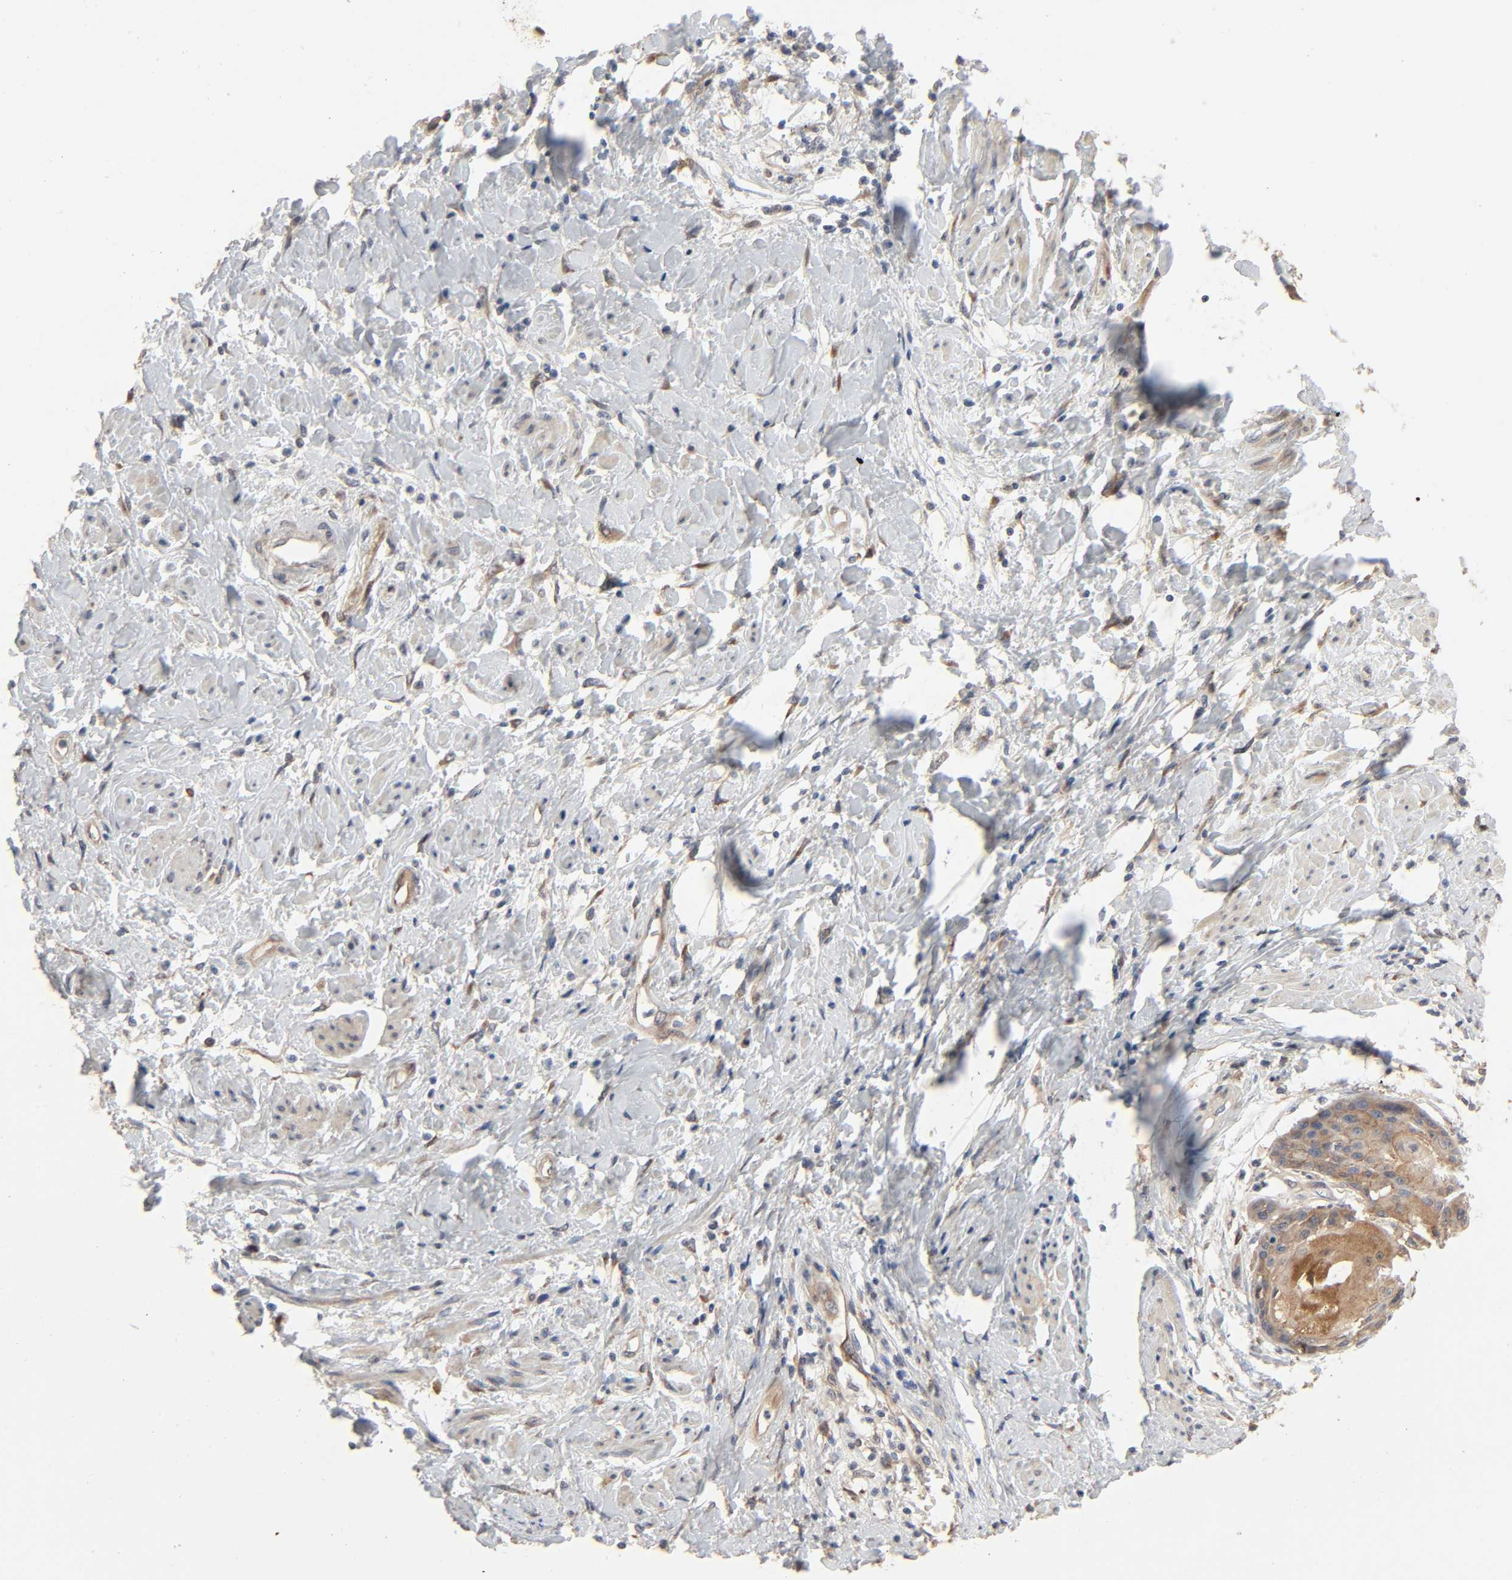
{"staining": {"intensity": "weak", "quantity": ">75%", "location": "cytoplasmic/membranous"}, "tissue": "cervical cancer", "cell_type": "Tumor cells", "image_type": "cancer", "snomed": [{"axis": "morphology", "description": "Squamous cell carcinoma, NOS"}, {"axis": "topography", "description": "Cervix"}], "caption": "High-power microscopy captured an immunohistochemistry image of cervical cancer, revealing weak cytoplasmic/membranous expression in about >75% of tumor cells. The staining was performed using DAB (3,3'-diaminobenzidine) to visualize the protein expression in brown, while the nuclei were stained in blue with hematoxylin (Magnification: 20x).", "gene": "NDRG2", "patient": {"sex": "female", "age": 57}}